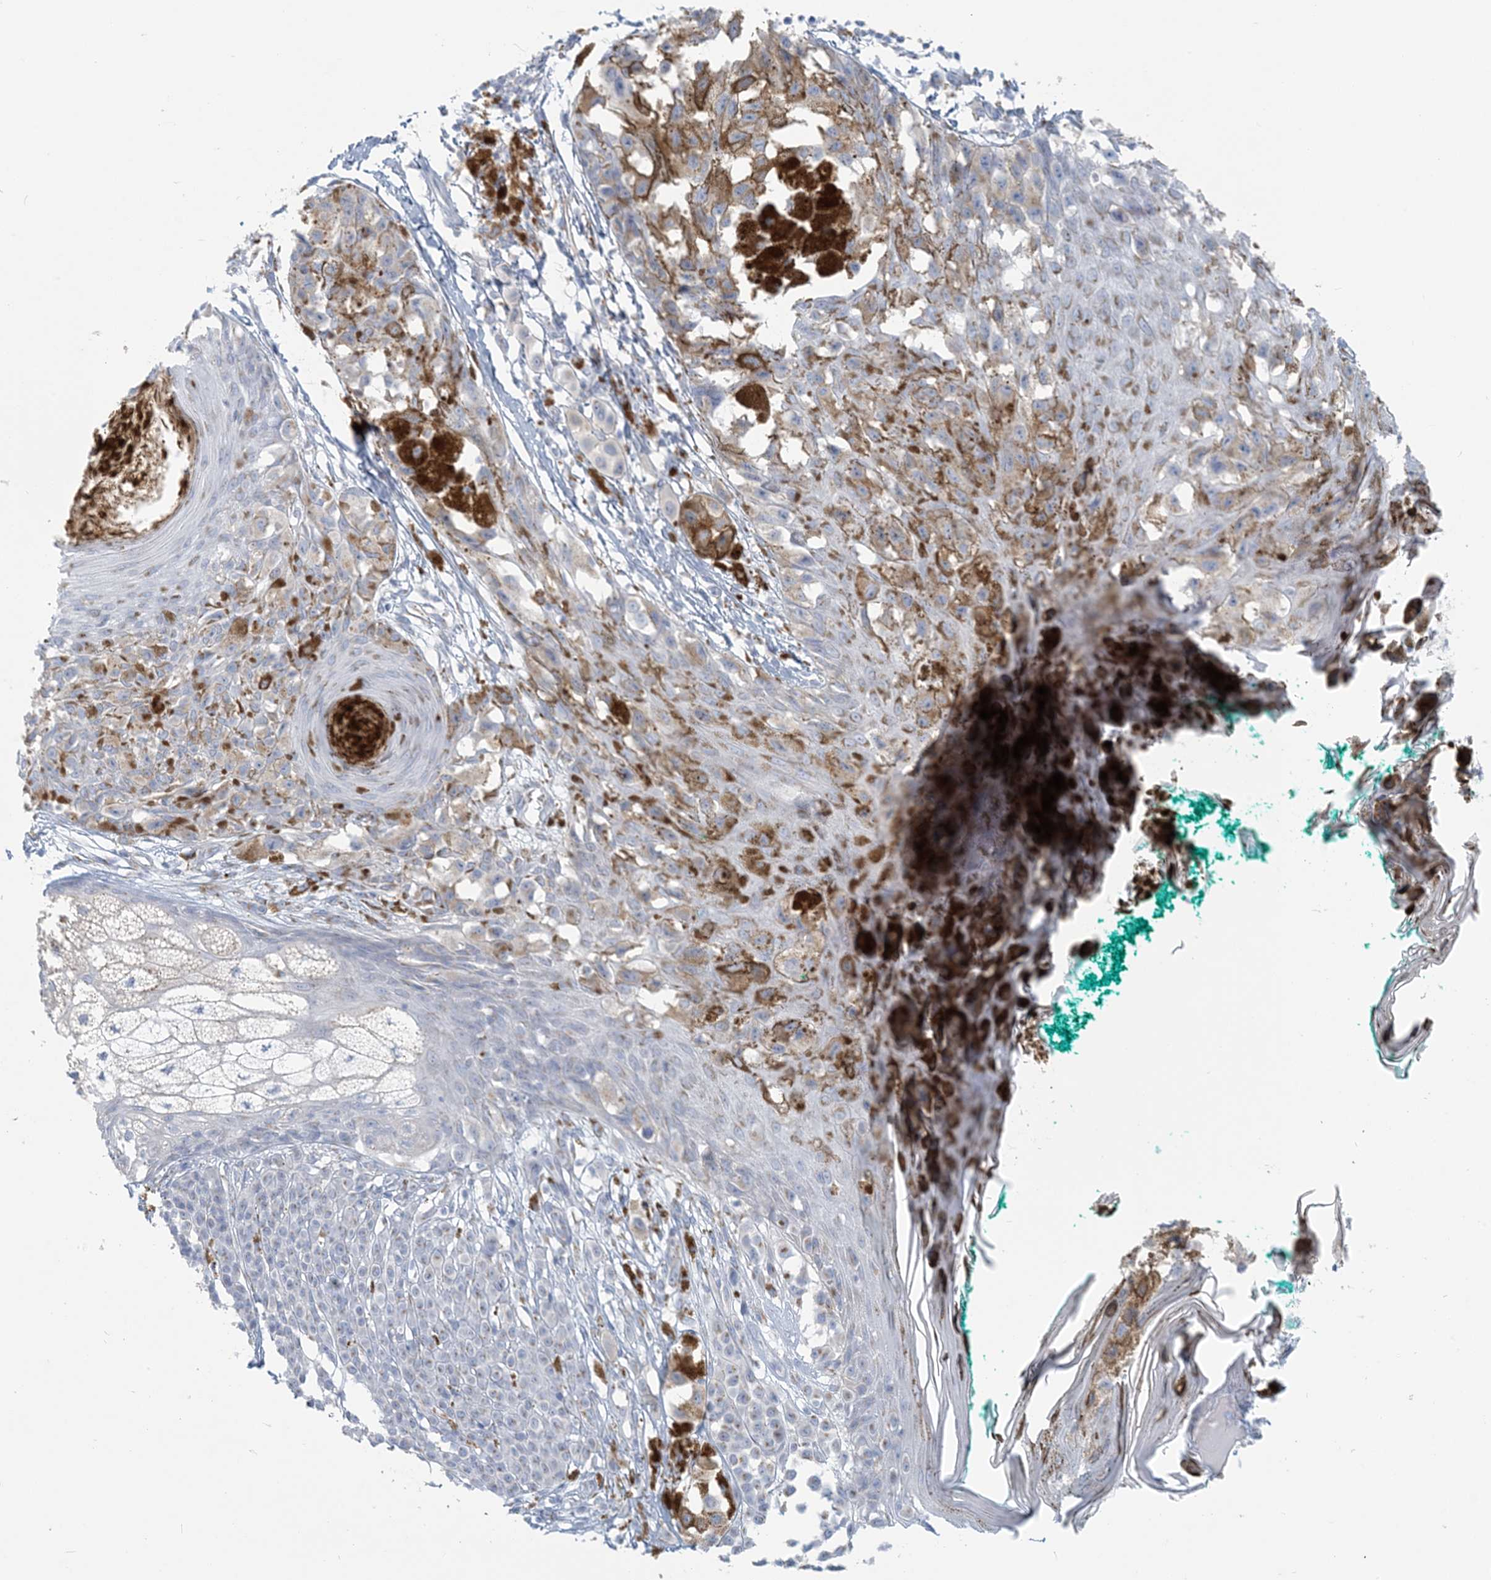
{"staining": {"intensity": "weak", "quantity": "25%-75%", "location": "cytoplasmic/membranous"}, "tissue": "melanoma", "cell_type": "Tumor cells", "image_type": "cancer", "snomed": [{"axis": "morphology", "description": "Malignant melanoma, NOS"}, {"axis": "topography", "description": "Skin of leg"}], "caption": "The immunohistochemical stain labels weak cytoplasmic/membranous positivity in tumor cells of malignant melanoma tissue. The staining is performed using DAB brown chromogen to label protein expression. The nuclei are counter-stained blue using hematoxylin.", "gene": "SCML1", "patient": {"sex": "female", "age": 72}}